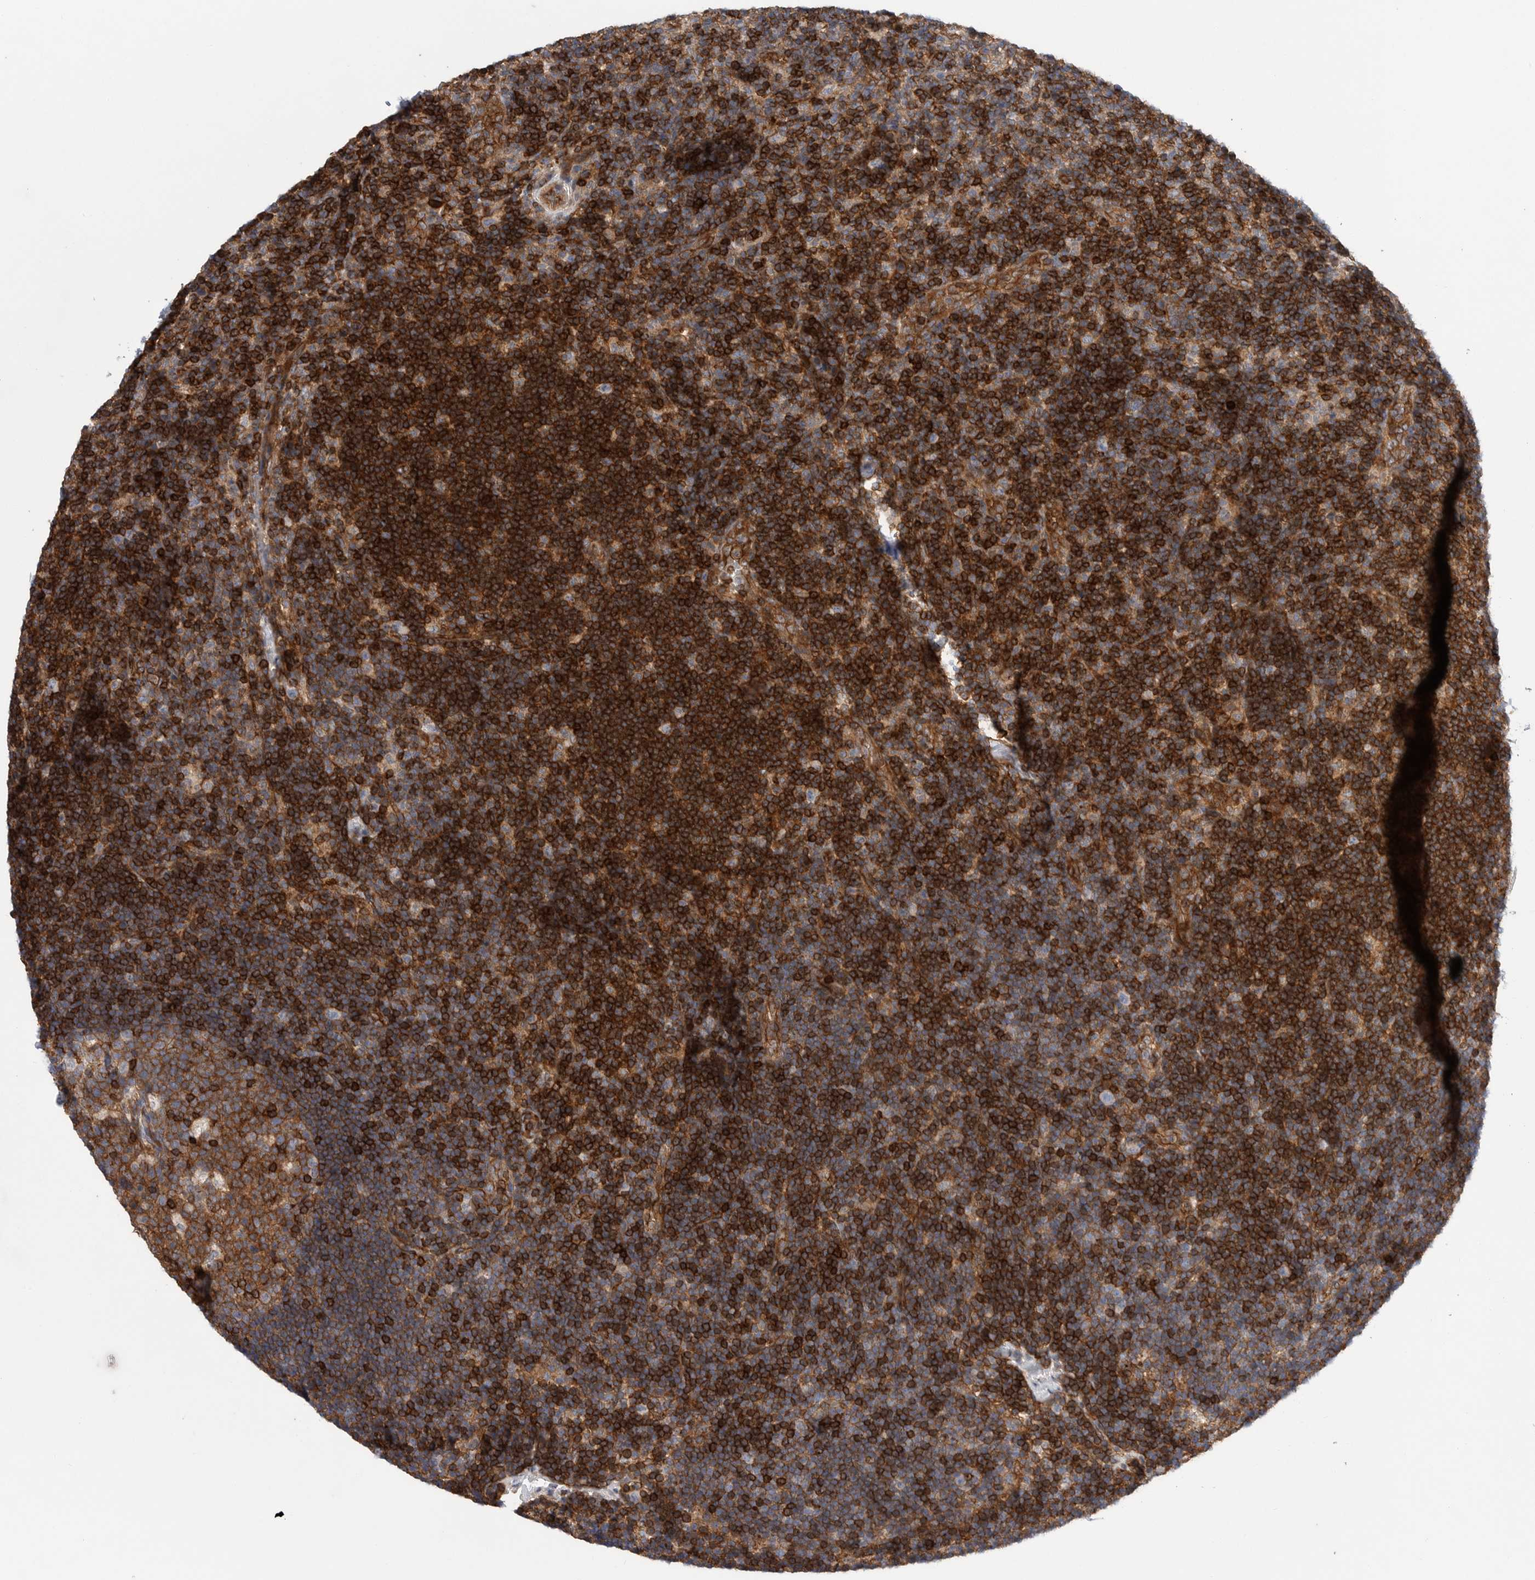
{"staining": {"intensity": "moderate", "quantity": "25%-75%", "location": "cytoplasmic/membranous"}, "tissue": "lymph node", "cell_type": "Germinal center cells", "image_type": "normal", "snomed": [{"axis": "morphology", "description": "Normal tissue, NOS"}, {"axis": "topography", "description": "Lymph node"}], "caption": "Lymph node stained with immunohistochemistry reveals moderate cytoplasmic/membranous expression in approximately 25%-75% of germinal center cells. (DAB IHC with brightfield microscopy, high magnification).", "gene": "PRKCH", "patient": {"sex": "female", "age": 22}}